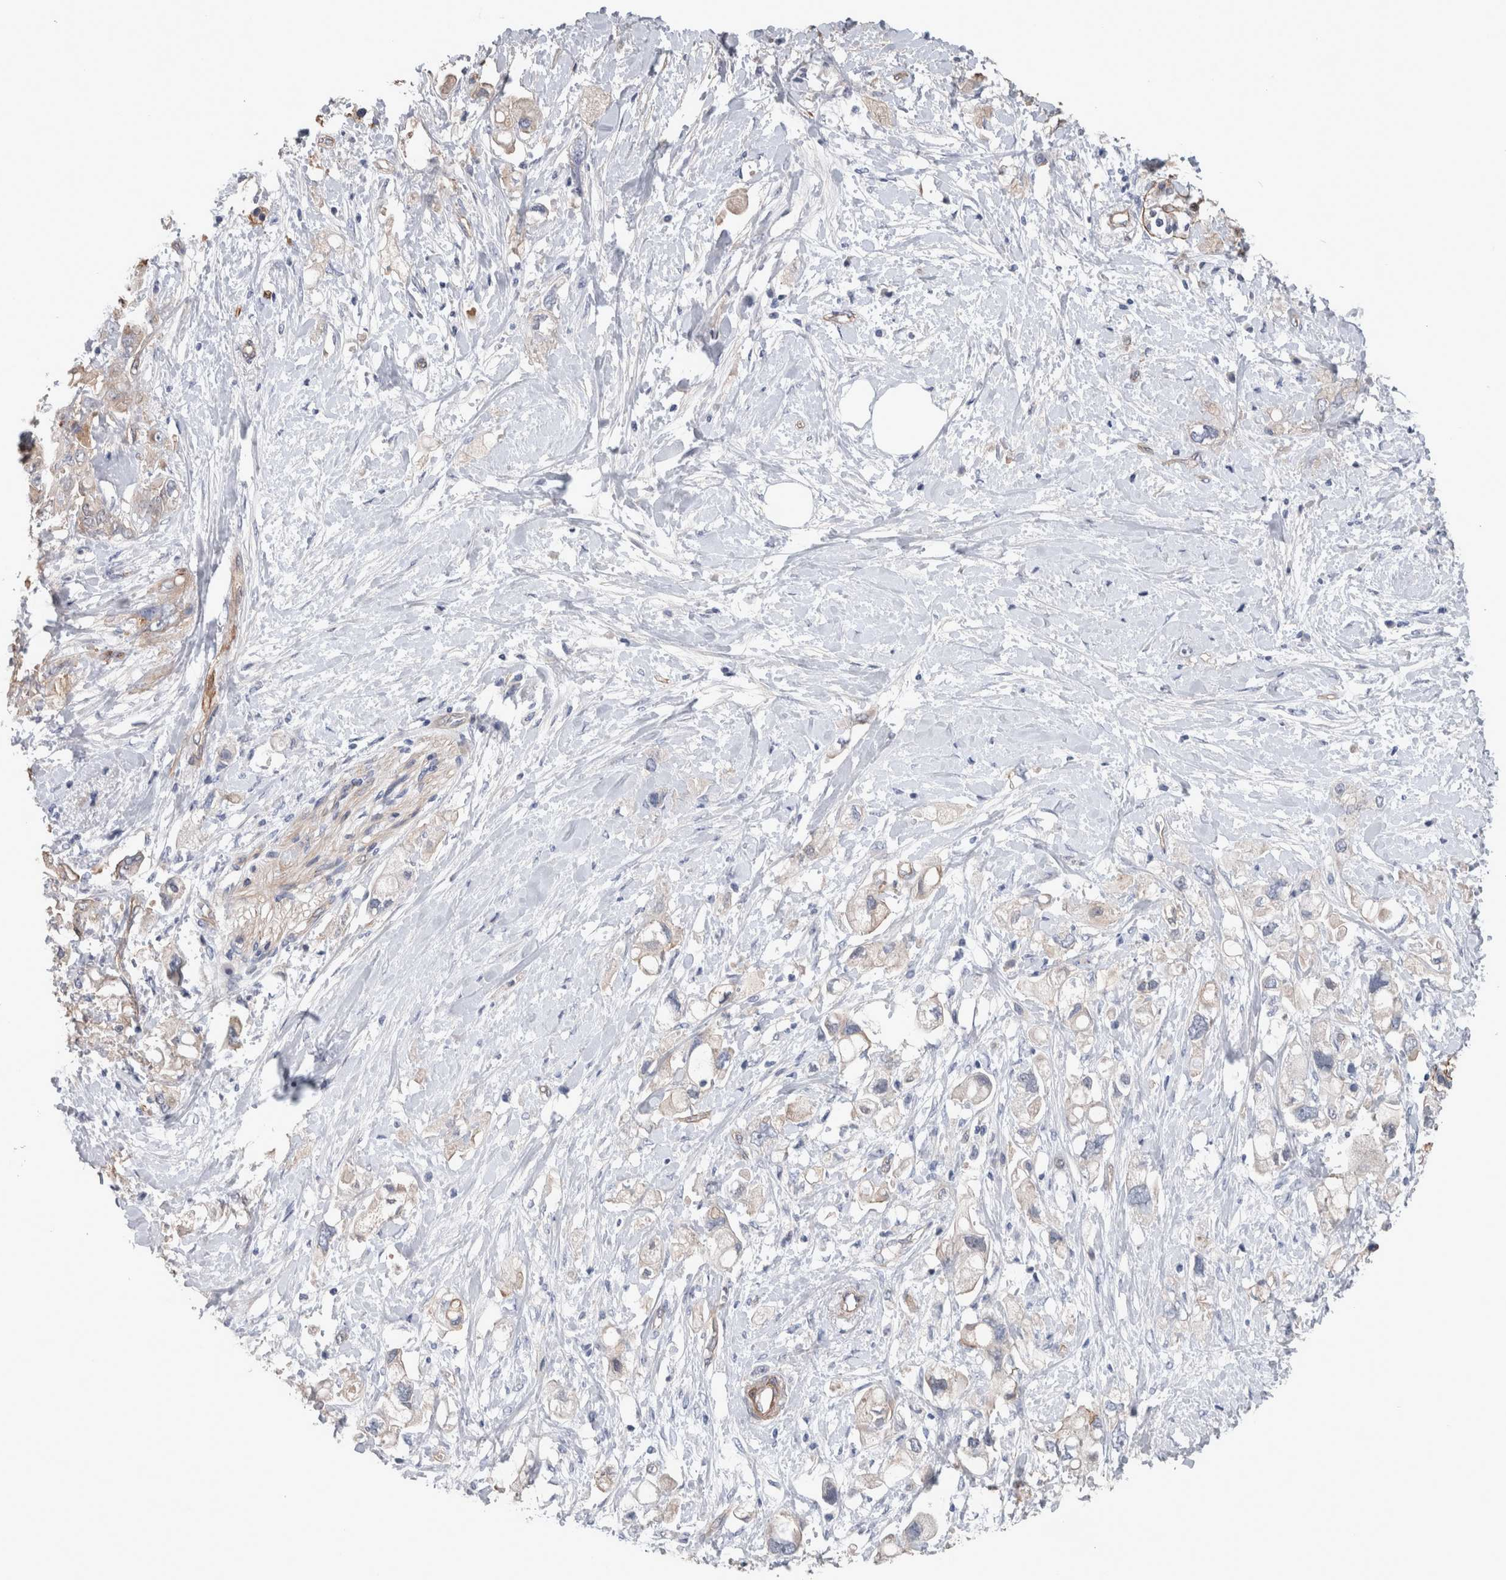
{"staining": {"intensity": "weak", "quantity": "<25%", "location": "cytoplasmic/membranous"}, "tissue": "pancreatic cancer", "cell_type": "Tumor cells", "image_type": "cancer", "snomed": [{"axis": "morphology", "description": "Adenocarcinoma, NOS"}, {"axis": "topography", "description": "Pancreas"}], "caption": "Tumor cells are negative for brown protein staining in adenocarcinoma (pancreatic). (DAB (3,3'-diaminobenzidine) immunohistochemistry (IHC), high magnification).", "gene": "BCAM", "patient": {"sex": "female", "age": 56}}